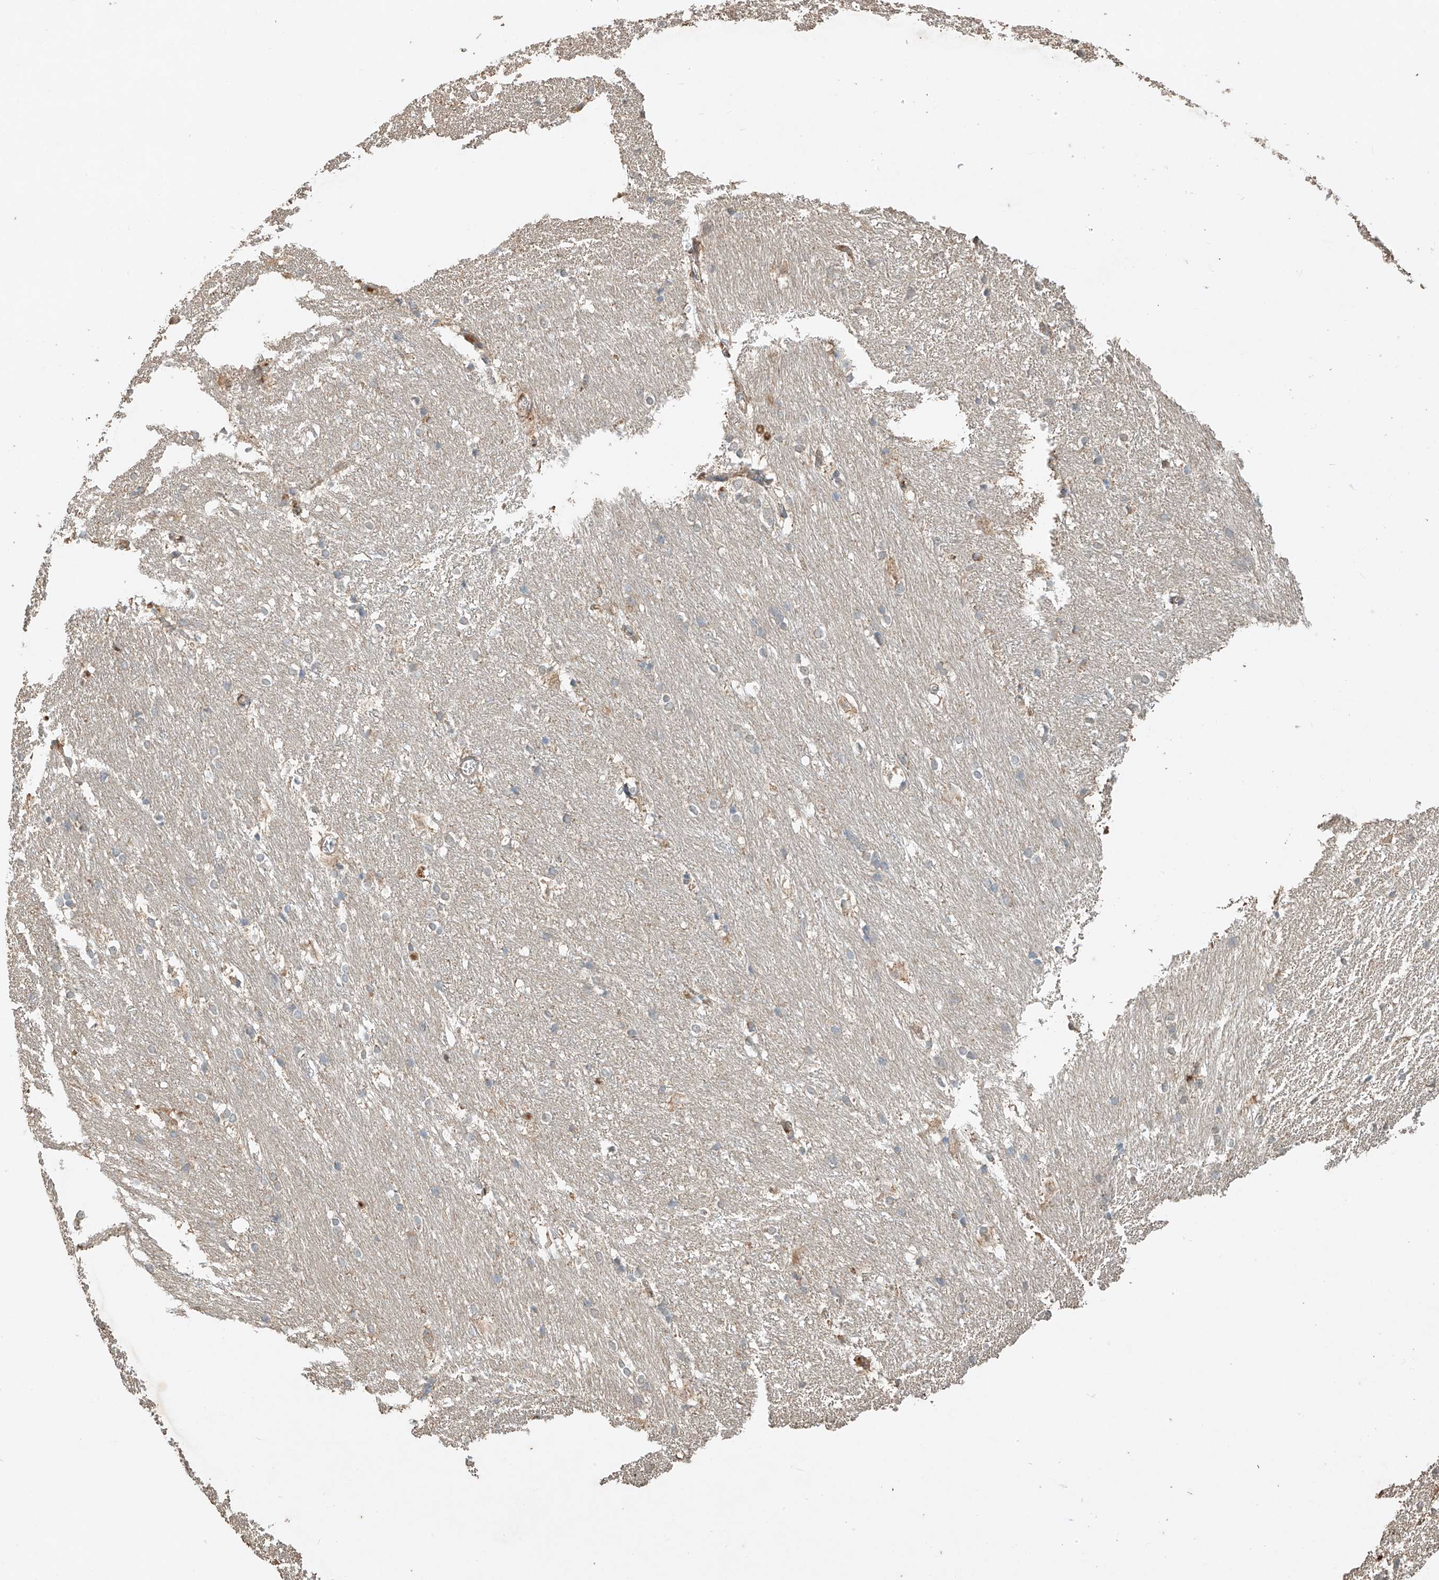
{"staining": {"intensity": "negative", "quantity": "none", "location": "none"}, "tissue": "caudate", "cell_type": "Glial cells", "image_type": "normal", "snomed": [{"axis": "morphology", "description": "Normal tissue, NOS"}, {"axis": "topography", "description": "Lateral ventricle wall"}], "caption": "Immunohistochemical staining of normal caudate displays no significant positivity in glial cells. (IHC, brightfield microscopy, high magnification).", "gene": "GNB1L", "patient": {"sex": "female", "age": 19}}